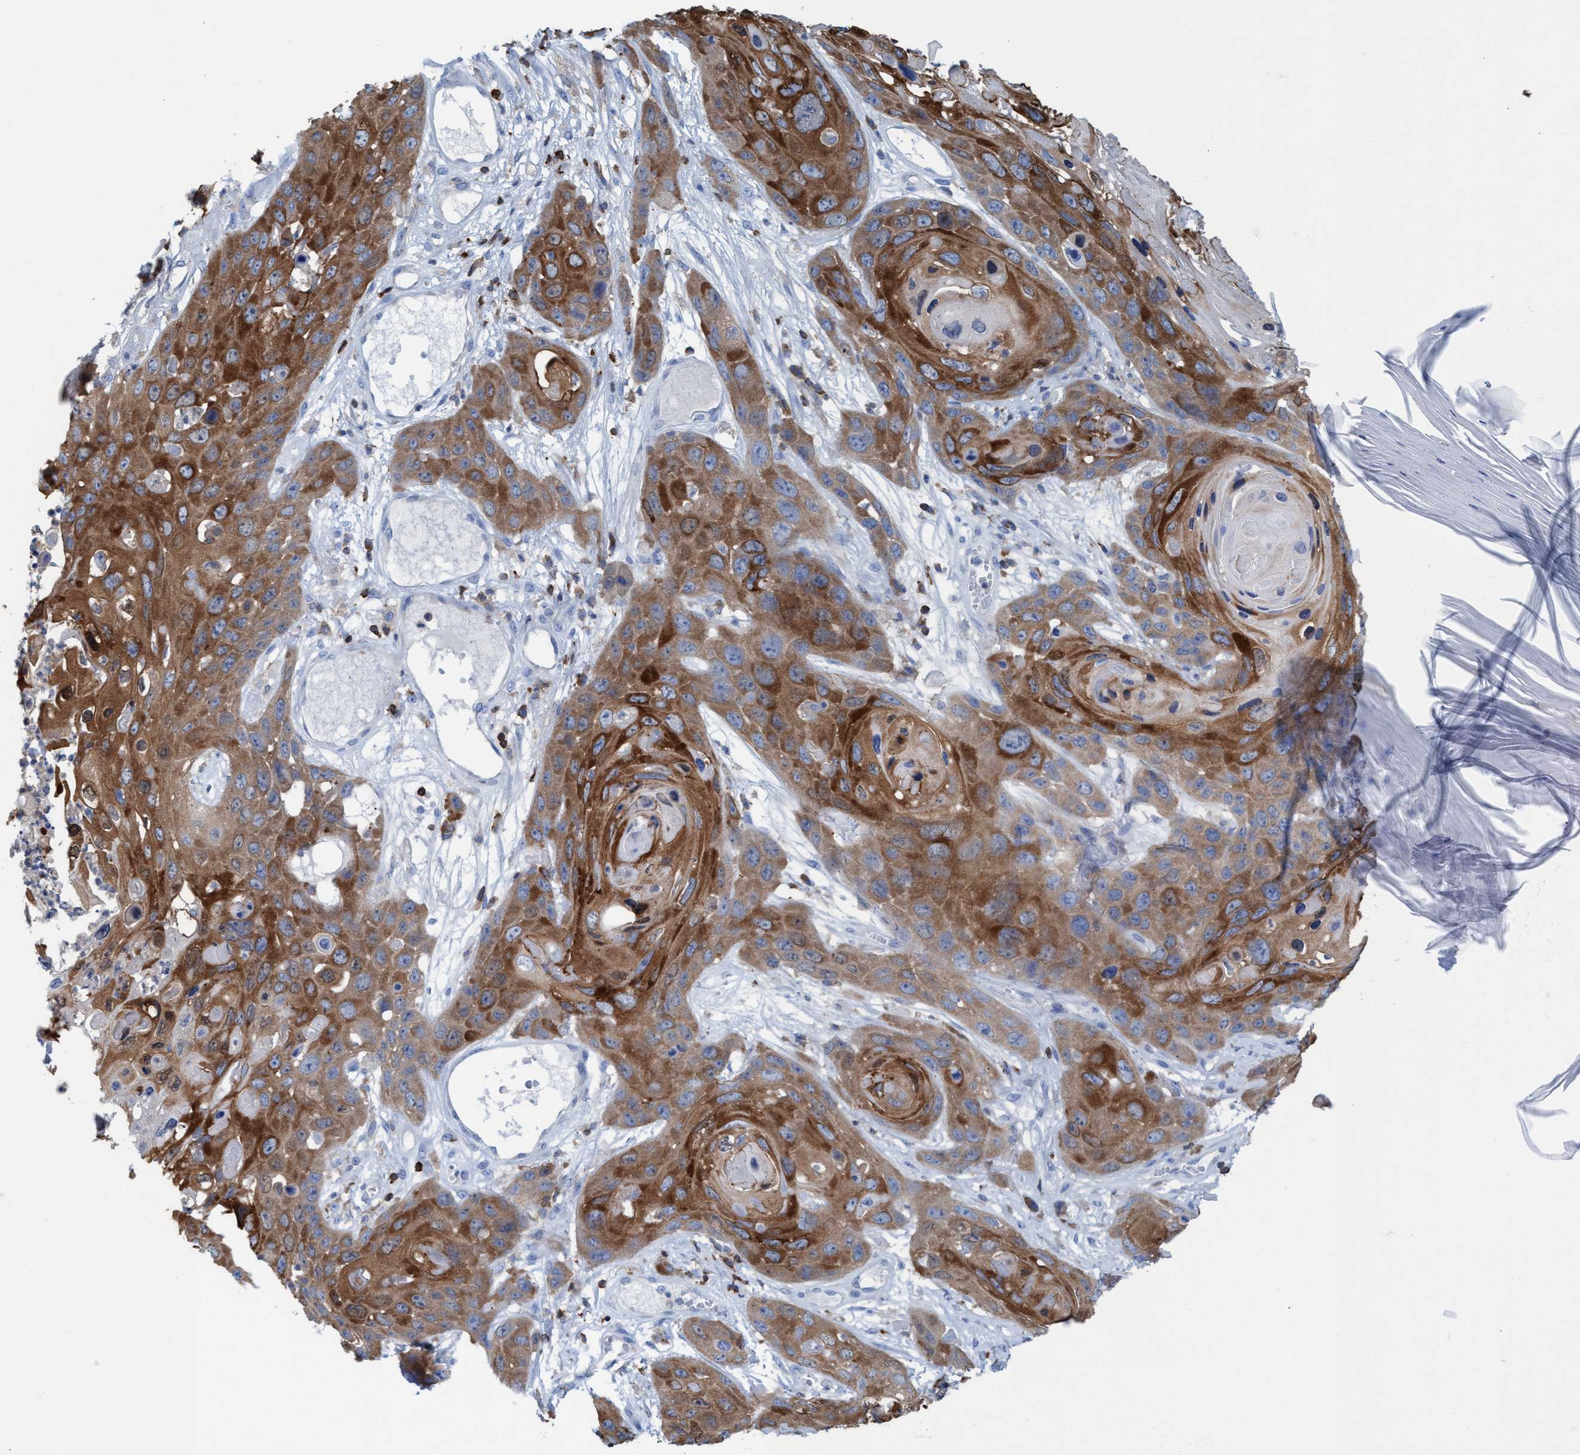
{"staining": {"intensity": "moderate", "quantity": ">75%", "location": "cytoplasmic/membranous"}, "tissue": "skin cancer", "cell_type": "Tumor cells", "image_type": "cancer", "snomed": [{"axis": "morphology", "description": "Squamous cell carcinoma, NOS"}, {"axis": "topography", "description": "Skin"}], "caption": "Squamous cell carcinoma (skin) tissue exhibits moderate cytoplasmic/membranous staining in about >75% of tumor cells, visualized by immunohistochemistry. The staining was performed using DAB (3,3'-diaminobenzidine) to visualize the protein expression in brown, while the nuclei were stained in blue with hematoxylin (Magnification: 20x).", "gene": "EZR", "patient": {"sex": "male", "age": 55}}